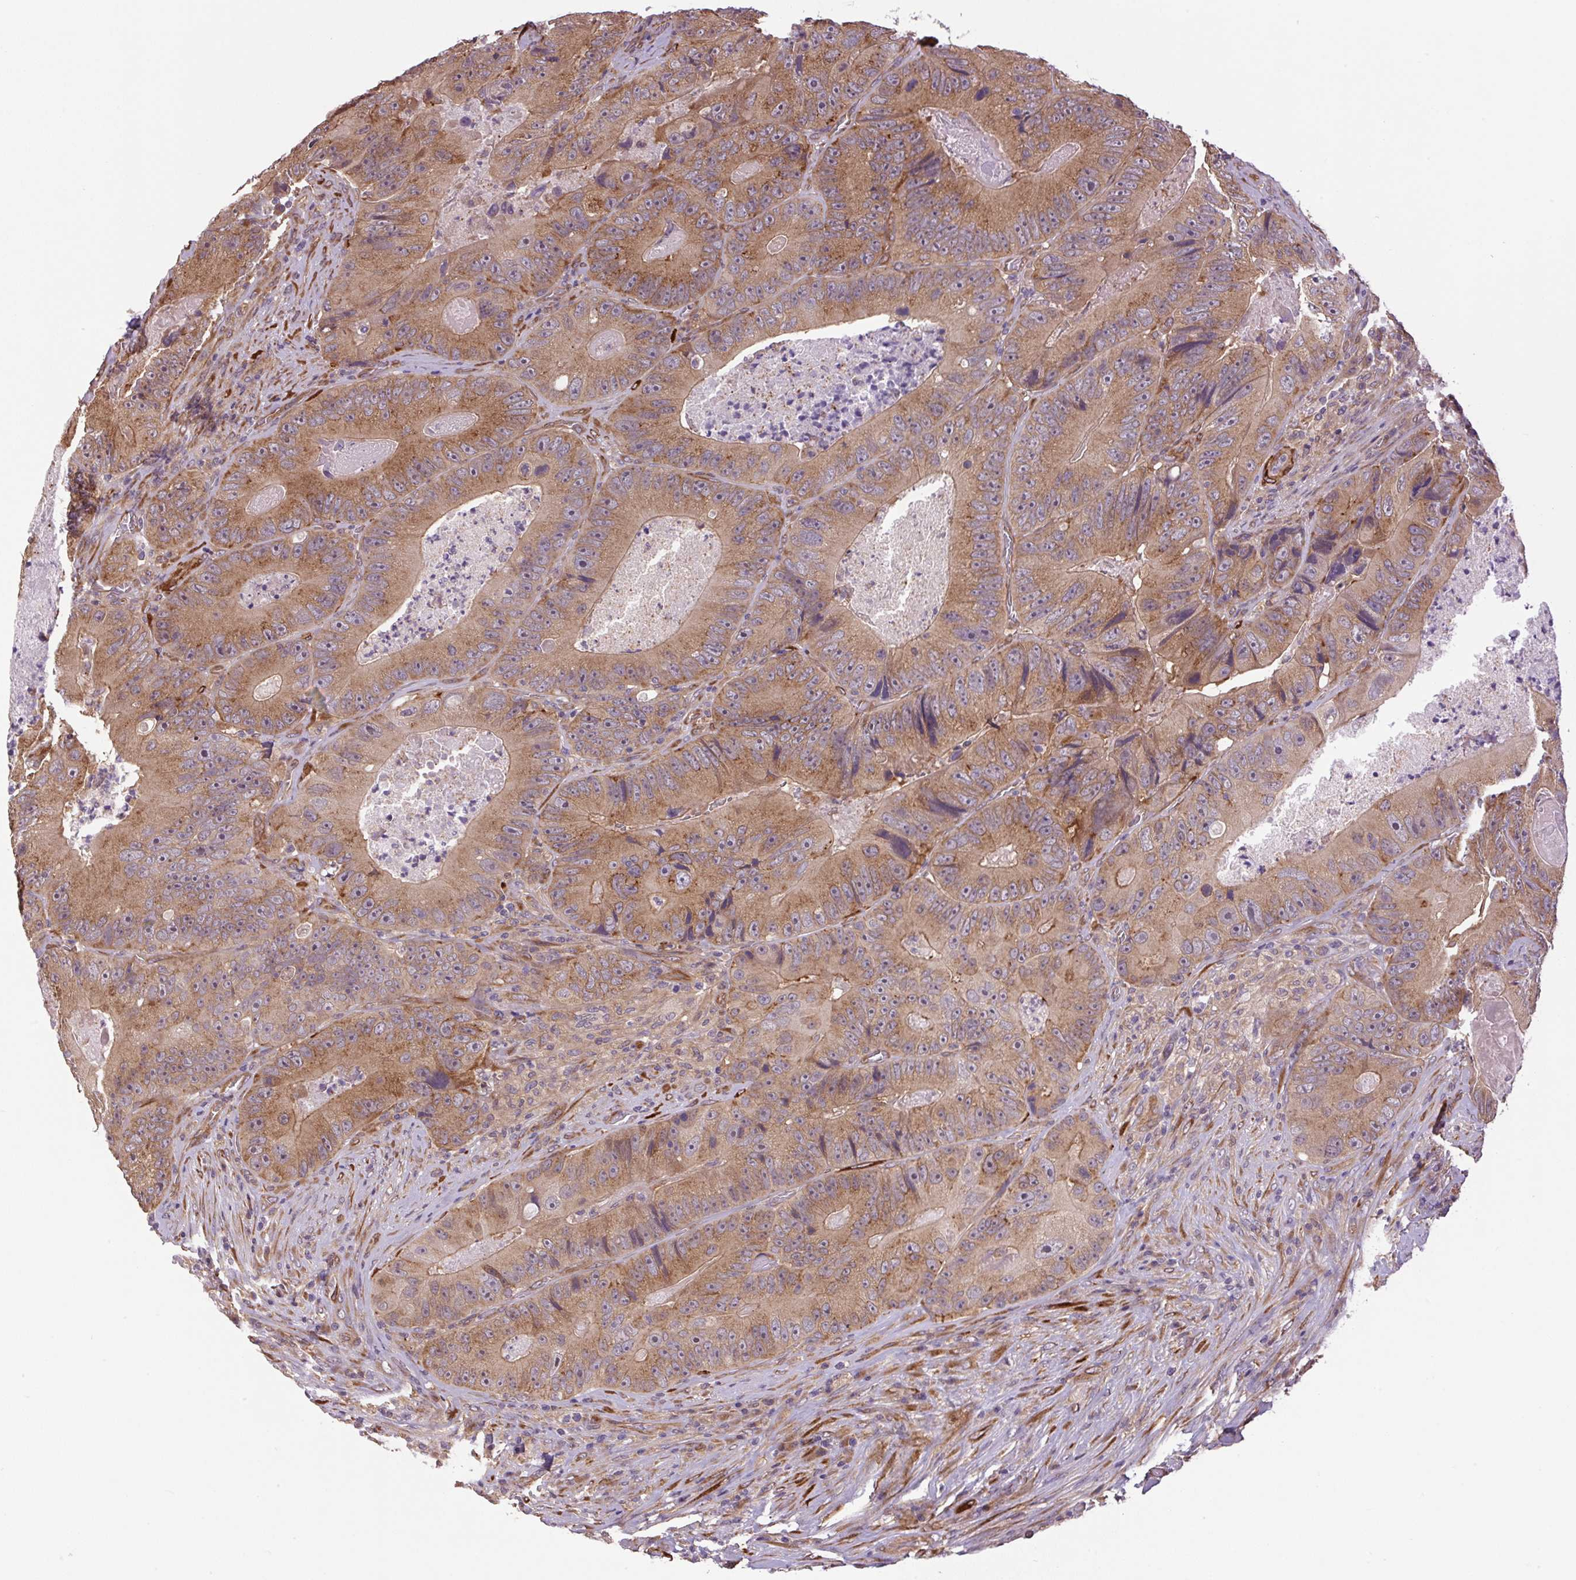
{"staining": {"intensity": "moderate", "quantity": ">75%", "location": "cytoplasmic/membranous"}, "tissue": "colorectal cancer", "cell_type": "Tumor cells", "image_type": "cancer", "snomed": [{"axis": "morphology", "description": "Adenocarcinoma, NOS"}, {"axis": "topography", "description": "Colon"}], "caption": "The histopathology image exhibits immunohistochemical staining of colorectal adenocarcinoma. There is moderate cytoplasmic/membranous staining is seen in about >75% of tumor cells.", "gene": "SEPTIN10", "patient": {"sex": "female", "age": 86}}